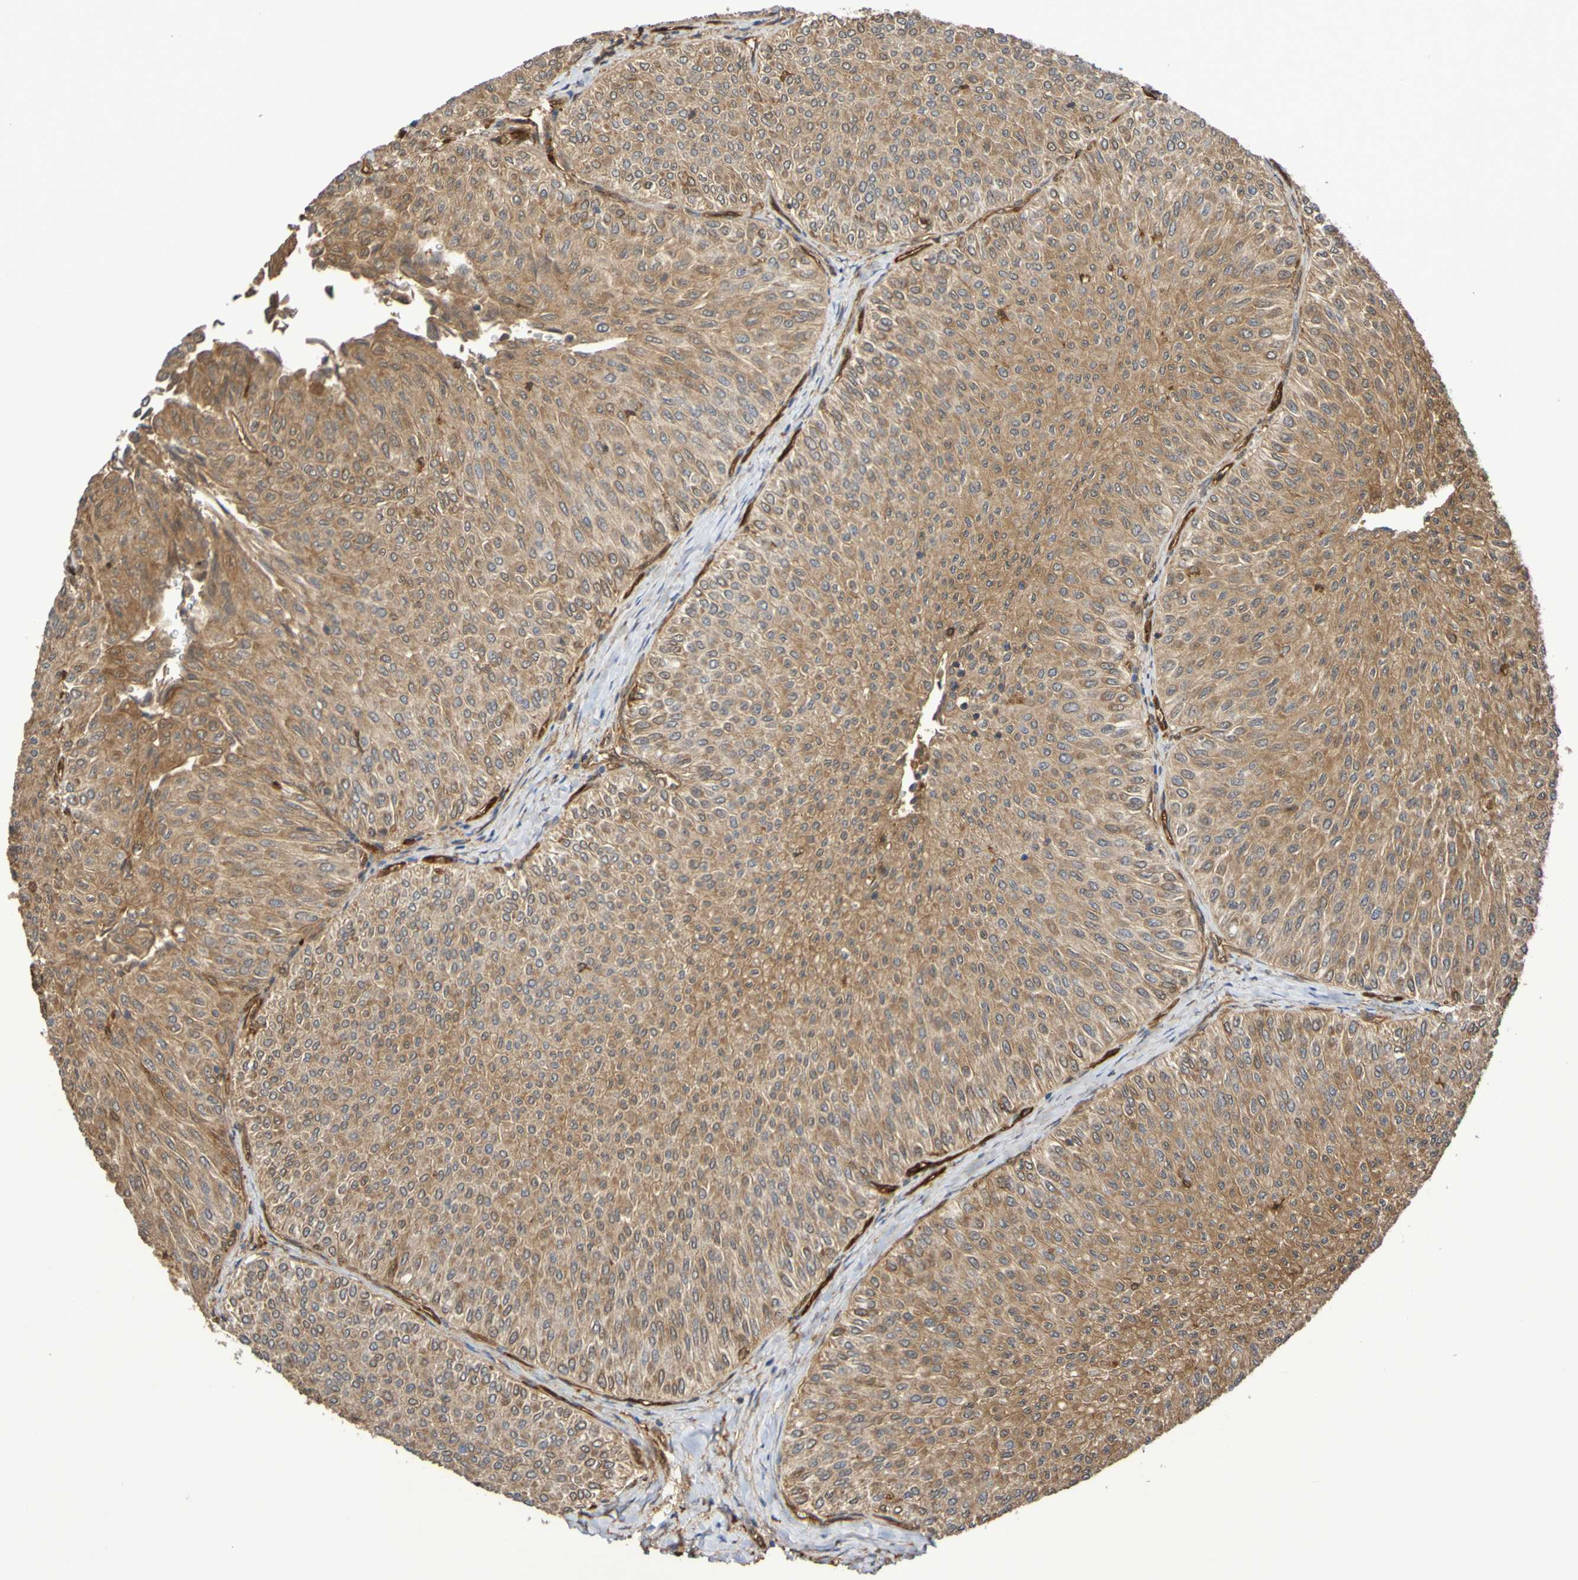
{"staining": {"intensity": "moderate", "quantity": ">75%", "location": "cytoplasmic/membranous"}, "tissue": "urothelial cancer", "cell_type": "Tumor cells", "image_type": "cancer", "snomed": [{"axis": "morphology", "description": "Urothelial carcinoma, Low grade"}, {"axis": "topography", "description": "Urinary bladder"}], "caption": "Immunohistochemical staining of low-grade urothelial carcinoma exhibits medium levels of moderate cytoplasmic/membranous protein positivity in about >75% of tumor cells.", "gene": "SERPINB6", "patient": {"sex": "male", "age": 78}}